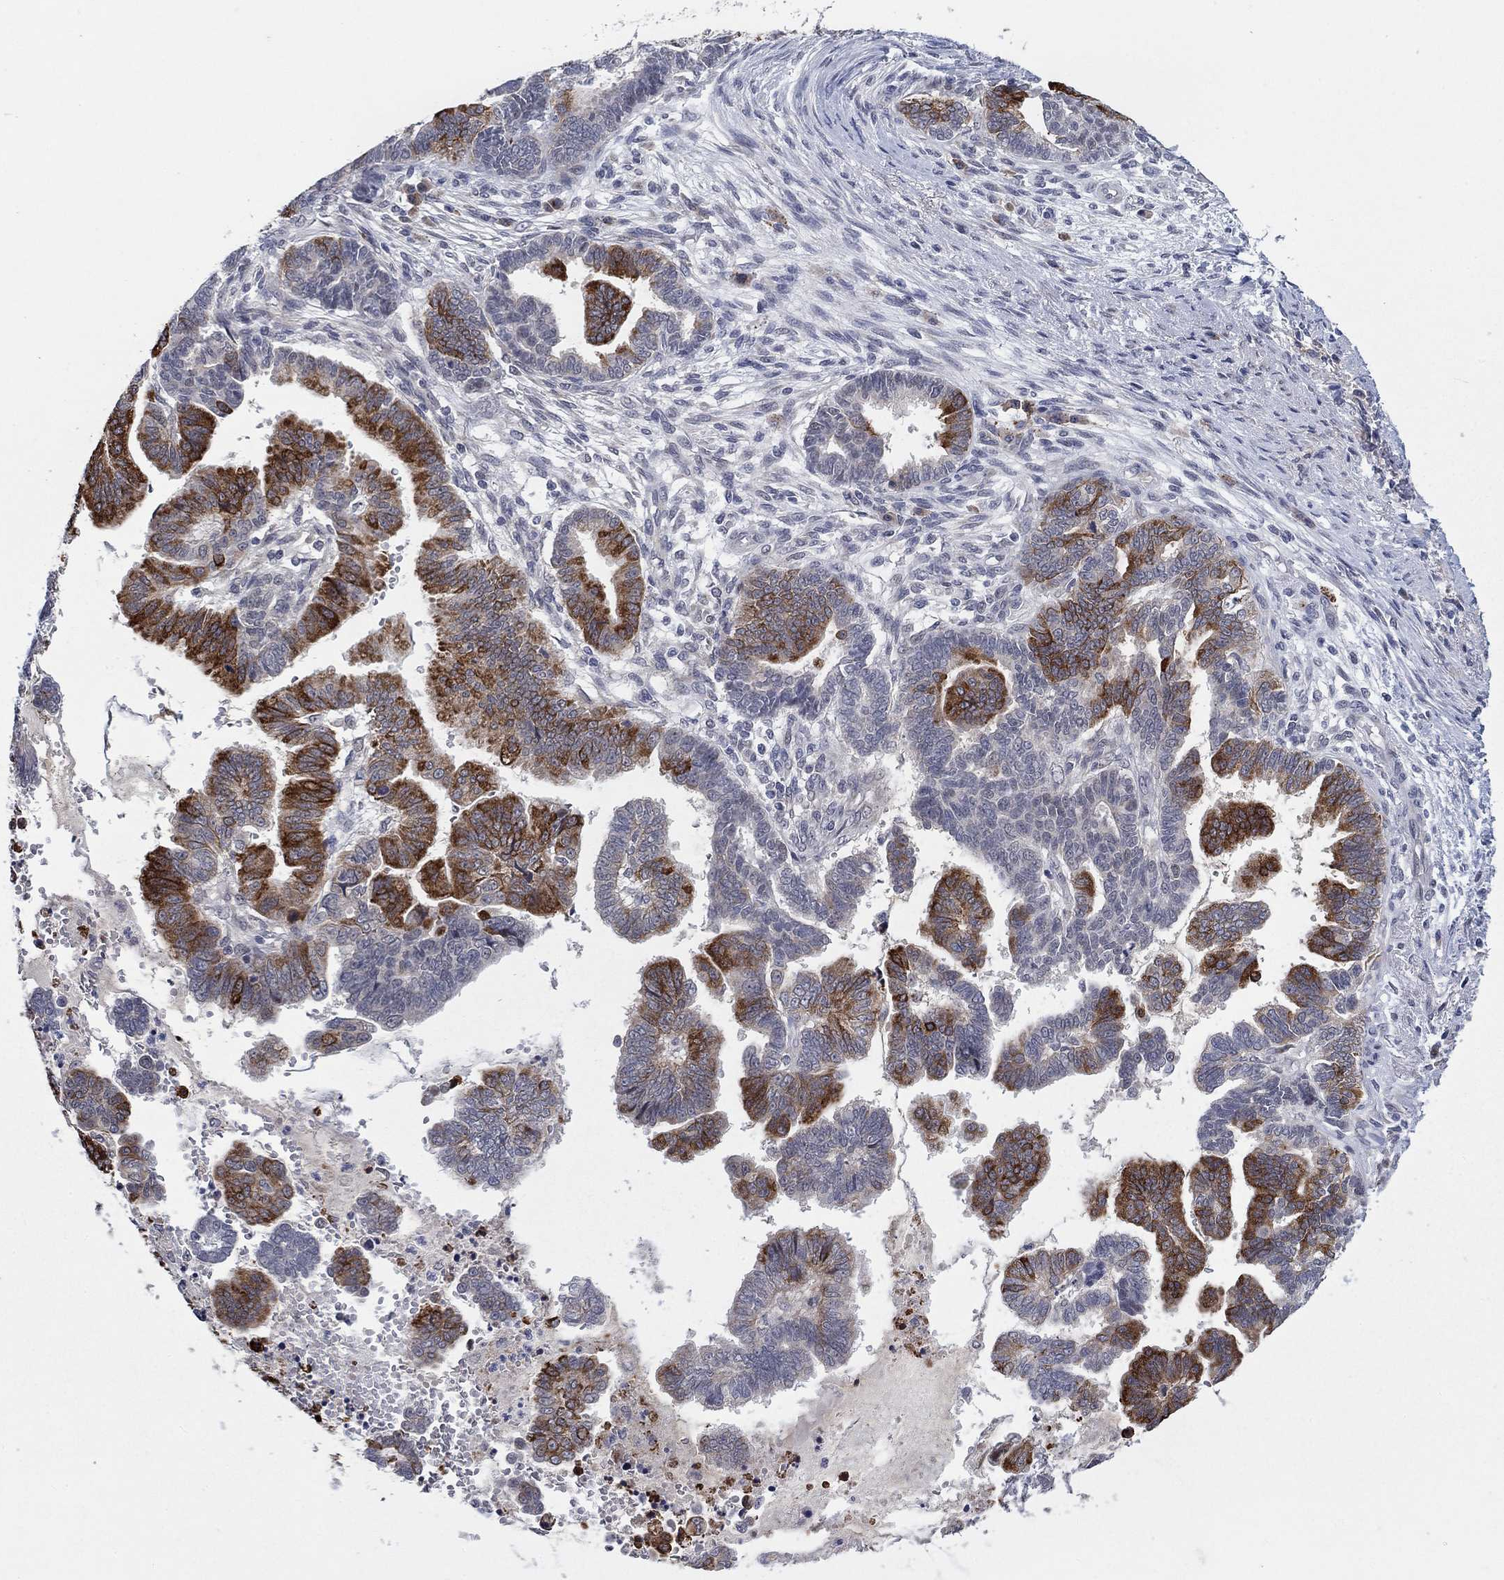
{"staining": {"intensity": "strong", "quantity": "<25%", "location": "cytoplasmic/membranous"}, "tissue": "stomach cancer", "cell_type": "Tumor cells", "image_type": "cancer", "snomed": [{"axis": "morphology", "description": "Adenocarcinoma, NOS"}, {"axis": "topography", "description": "Stomach"}], "caption": "There is medium levels of strong cytoplasmic/membranous staining in tumor cells of adenocarcinoma (stomach), as demonstrated by immunohistochemical staining (brown color).", "gene": "SDC1", "patient": {"sex": "male", "age": 83}}